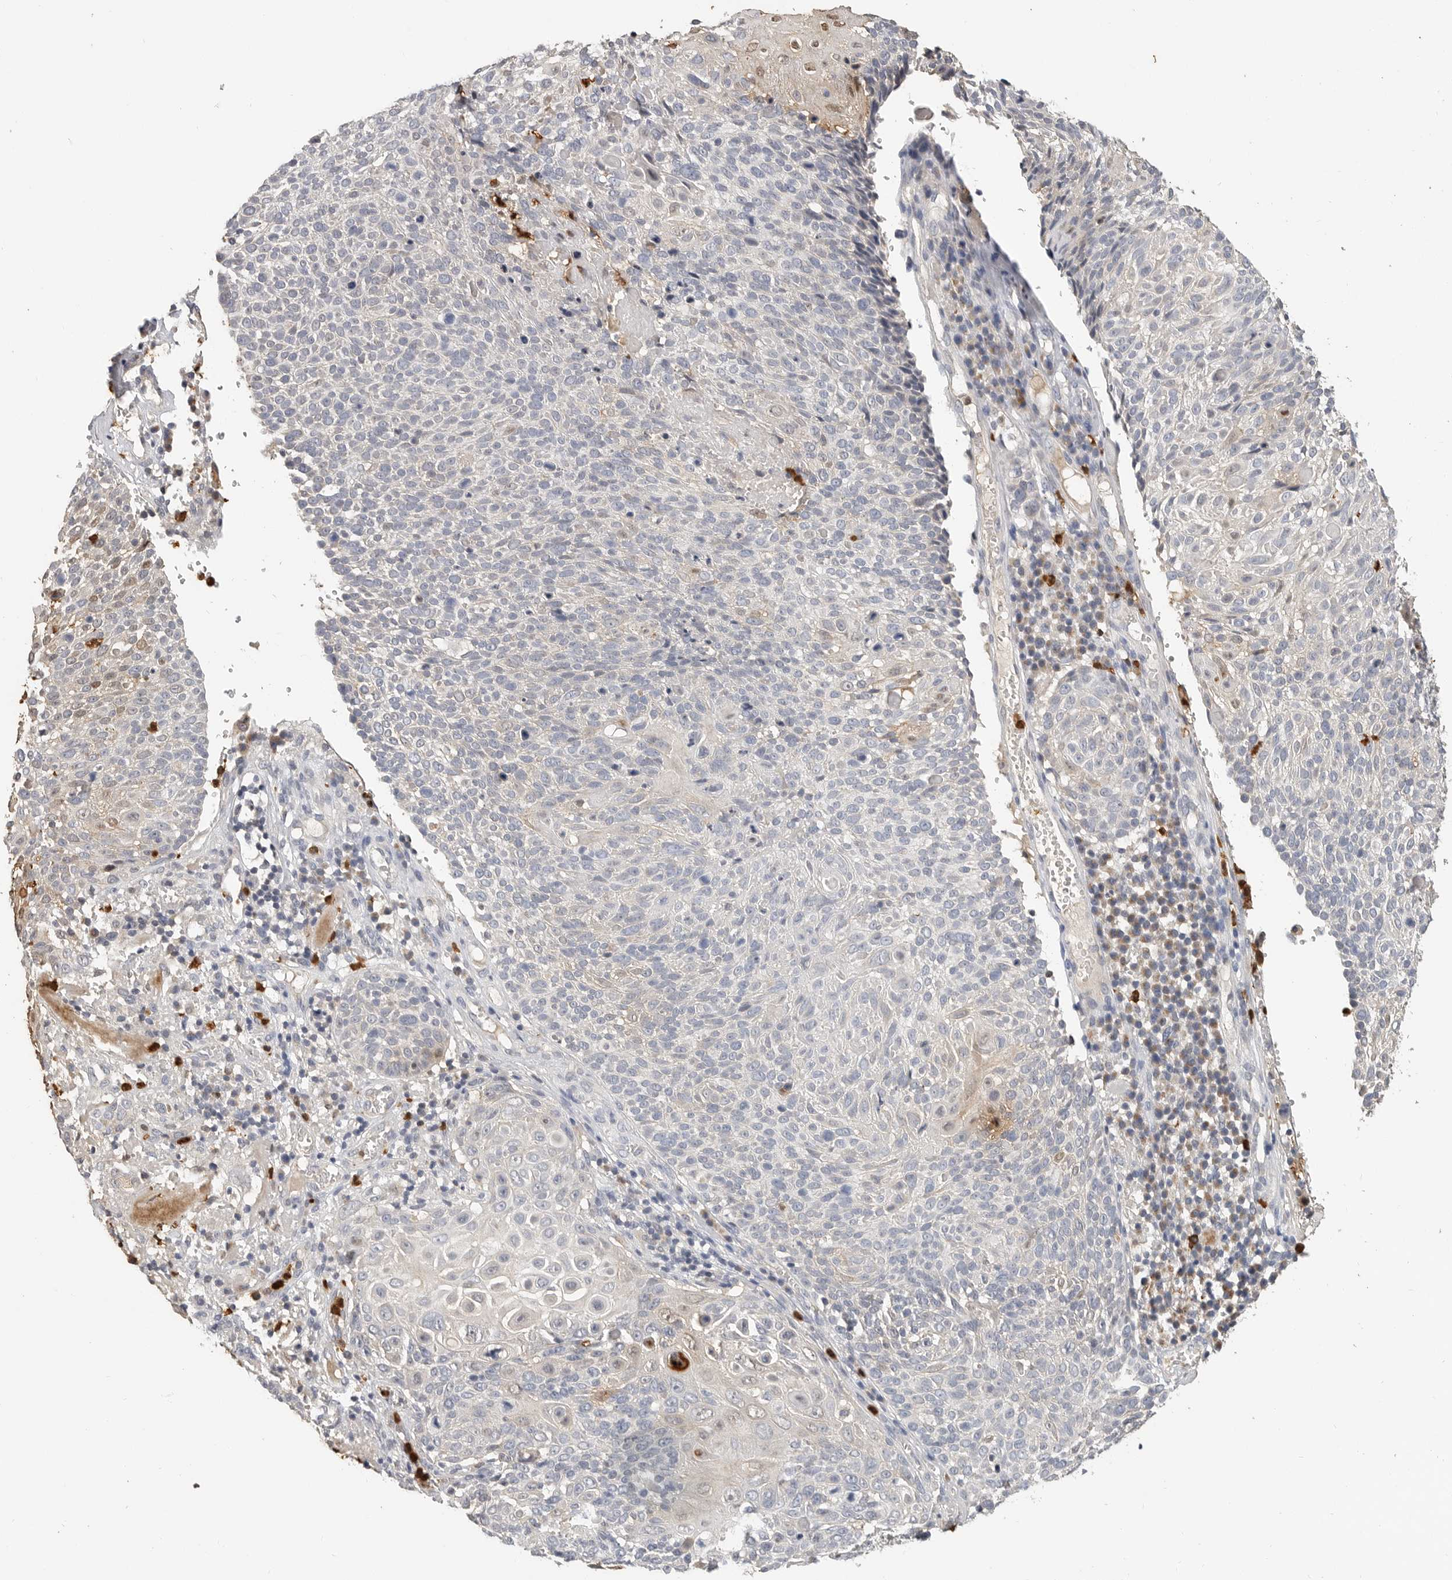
{"staining": {"intensity": "weak", "quantity": "<25%", "location": "cytoplasmic/membranous"}, "tissue": "cervical cancer", "cell_type": "Tumor cells", "image_type": "cancer", "snomed": [{"axis": "morphology", "description": "Squamous cell carcinoma, NOS"}, {"axis": "topography", "description": "Cervix"}], "caption": "DAB (3,3'-diaminobenzidine) immunohistochemical staining of cervical cancer (squamous cell carcinoma) displays no significant staining in tumor cells. The staining is performed using DAB brown chromogen with nuclei counter-stained in using hematoxylin.", "gene": "LTBR", "patient": {"sex": "female", "age": 74}}